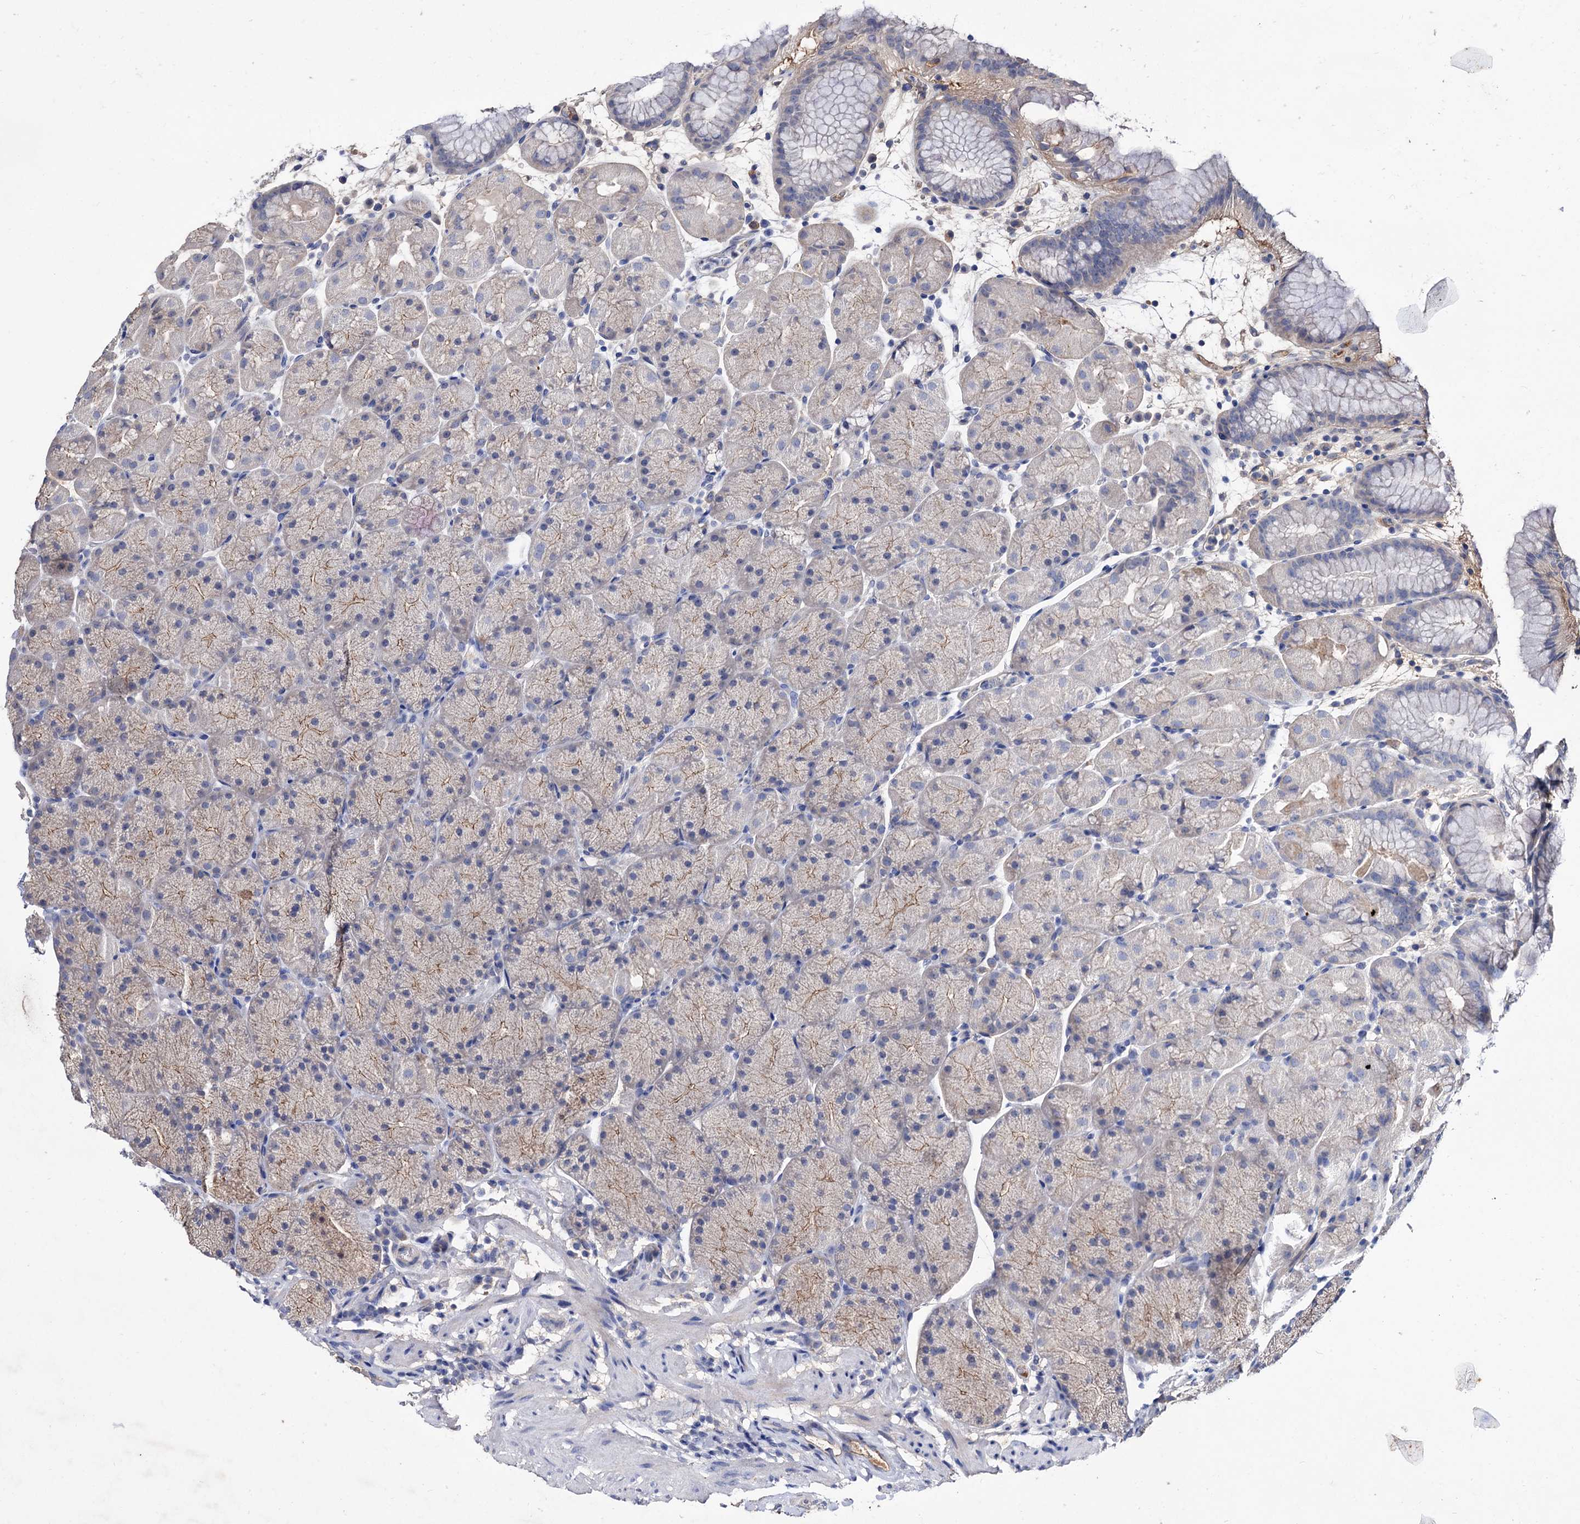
{"staining": {"intensity": "weak", "quantity": "25%-75%", "location": "cytoplasmic/membranous"}, "tissue": "stomach", "cell_type": "Glandular cells", "image_type": "normal", "snomed": [{"axis": "morphology", "description": "Normal tissue, NOS"}, {"axis": "topography", "description": "Stomach, upper"}, {"axis": "topography", "description": "Stomach, lower"}], "caption": "Immunohistochemical staining of benign human stomach exhibits 25%-75% levels of weak cytoplasmic/membranous protein positivity in about 25%-75% of glandular cells. (brown staining indicates protein expression, while blue staining denotes nuclei).", "gene": "NPAS4", "patient": {"sex": "male", "age": 67}}